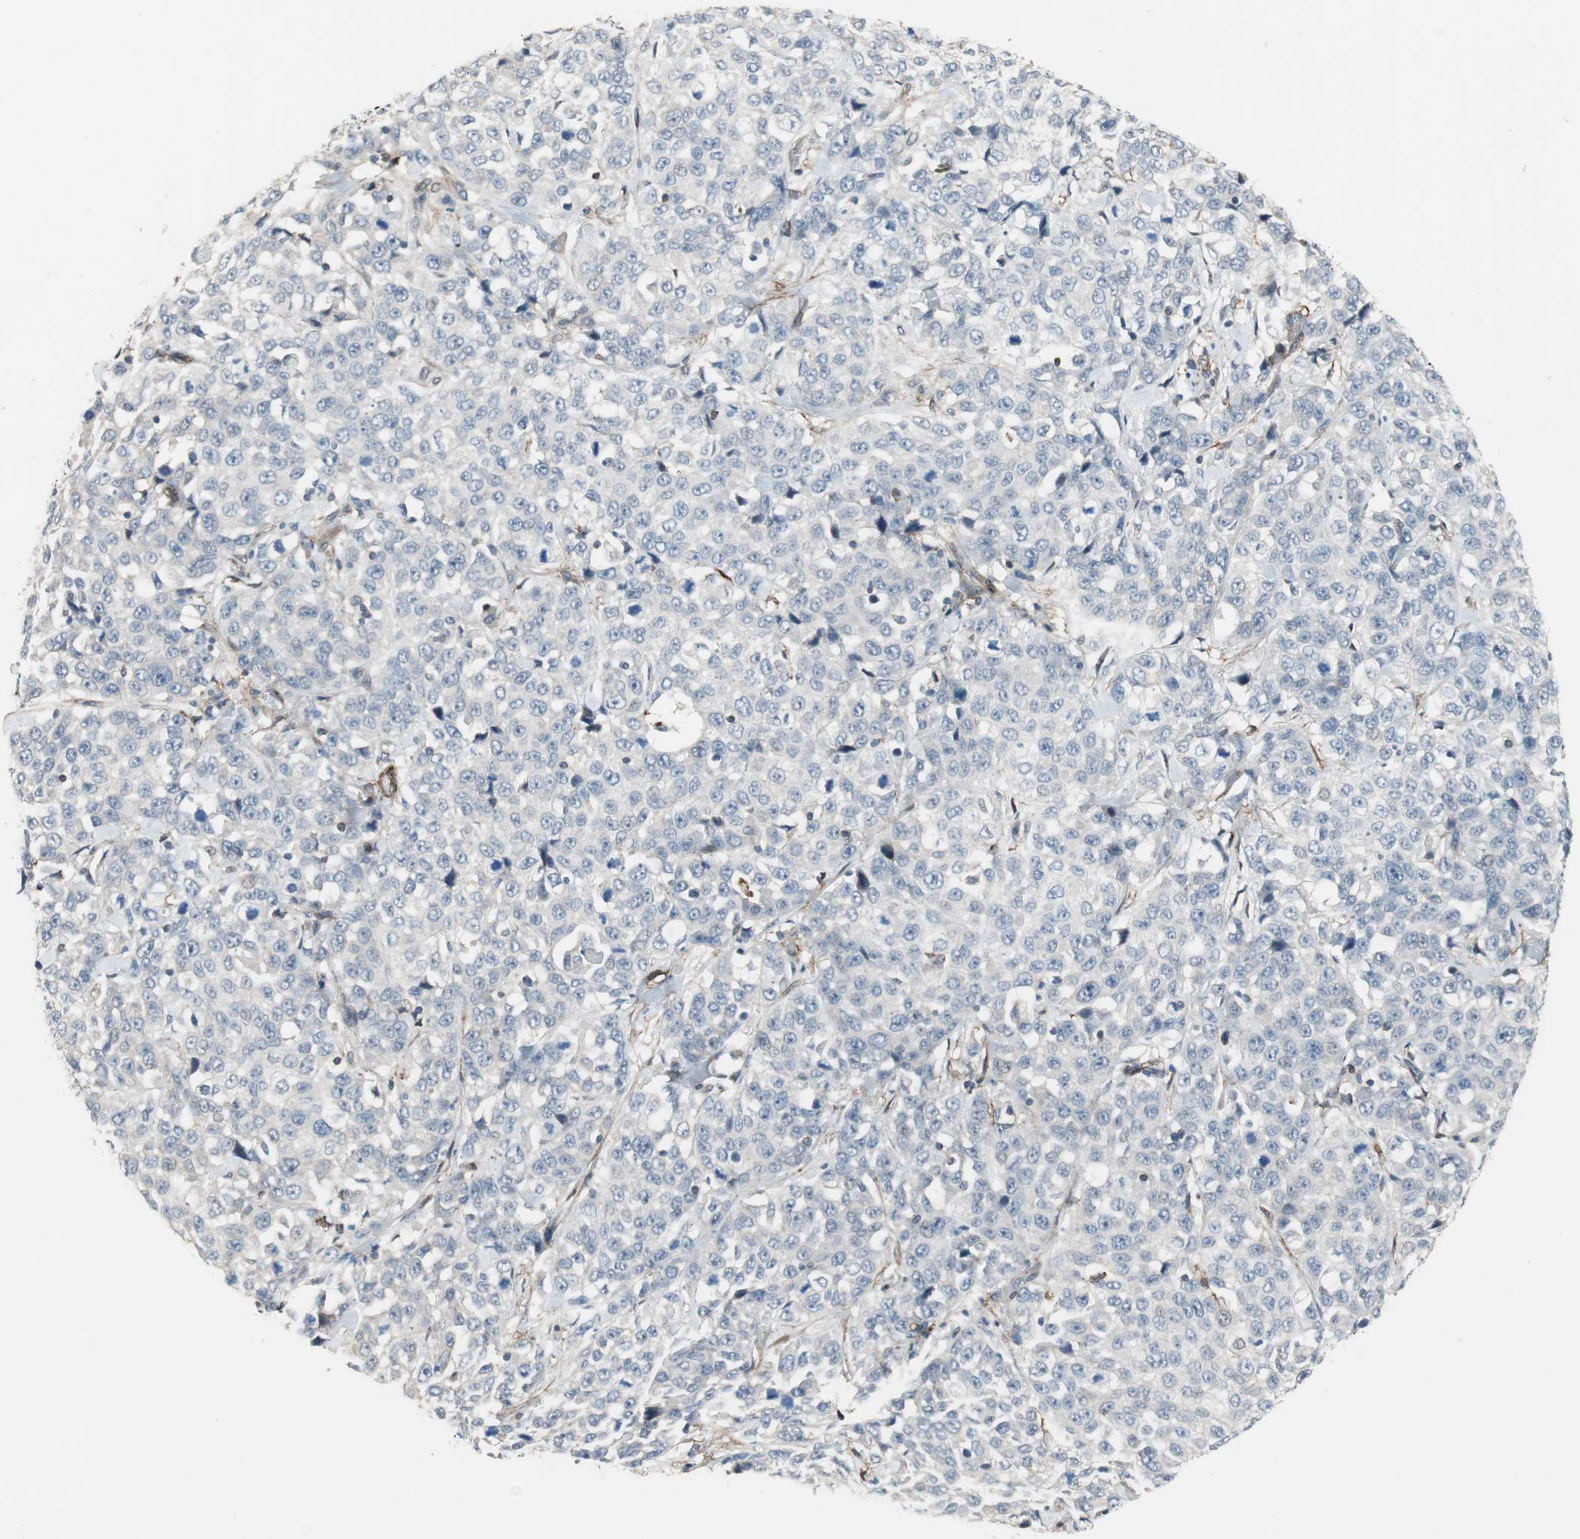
{"staining": {"intensity": "negative", "quantity": "none", "location": "none"}, "tissue": "stomach cancer", "cell_type": "Tumor cells", "image_type": "cancer", "snomed": [{"axis": "morphology", "description": "Normal tissue, NOS"}, {"axis": "morphology", "description": "Adenocarcinoma, NOS"}, {"axis": "topography", "description": "Stomach"}], "caption": "IHC of human stomach adenocarcinoma demonstrates no staining in tumor cells.", "gene": "GRHL1", "patient": {"sex": "male", "age": 48}}